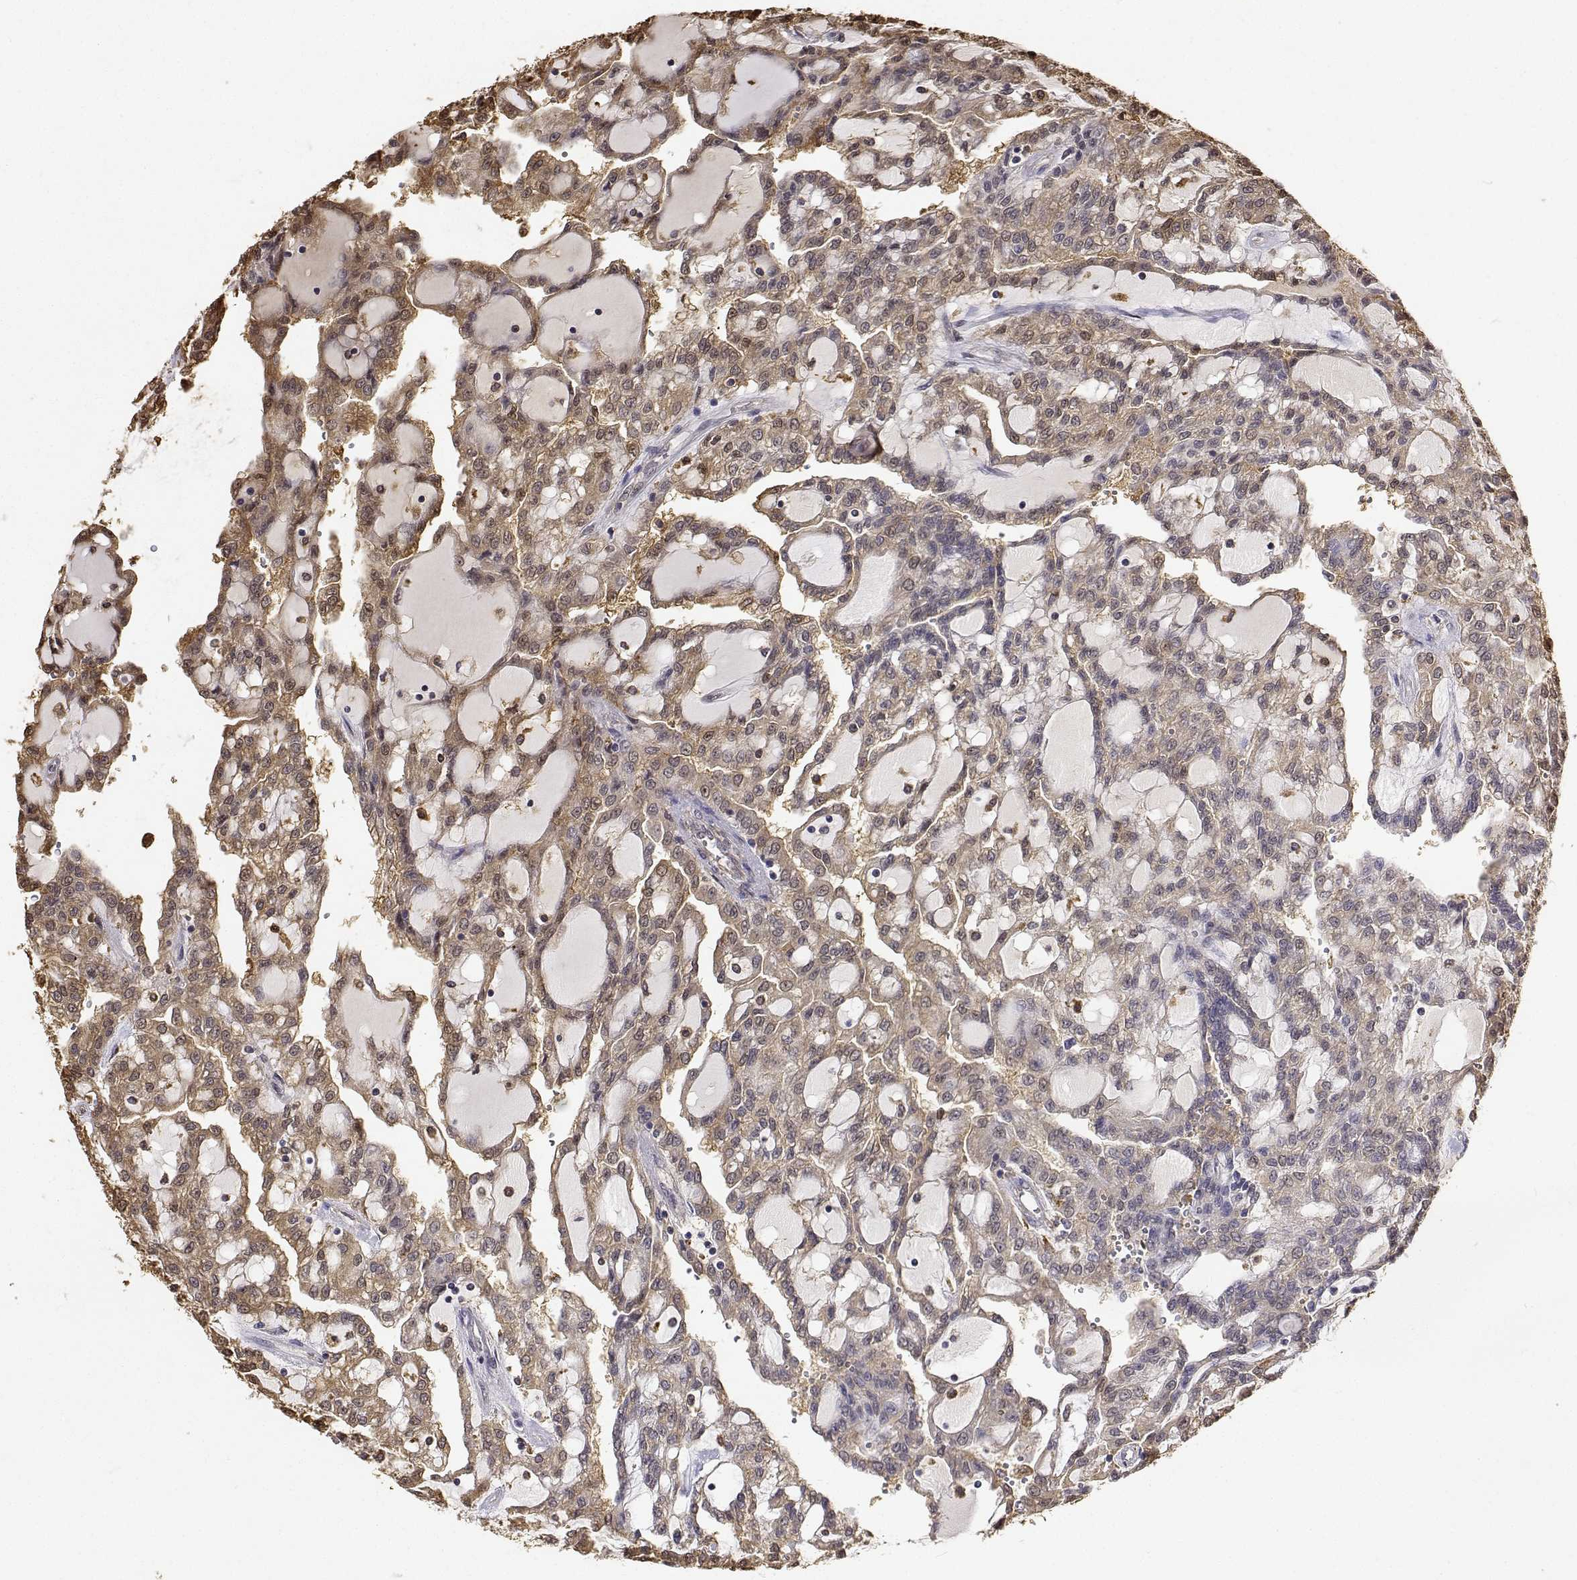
{"staining": {"intensity": "weak", "quantity": ">75%", "location": "cytoplasmic/membranous,nuclear"}, "tissue": "renal cancer", "cell_type": "Tumor cells", "image_type": "cancer", "snomed": [{"axis": "morphology", "description": "Adenocarcinoma, NOS"}, {"axis": "topography", "description": "Kidney"}], "caption": "This is an image of IHC staining of renal cancer (adenocarcinoma), which shows weak staining in the cytoplasmic/membranous and nuclear of tumor cells.", "gene": "PCID2", "patient": {"sex": "male", "age": 63}}